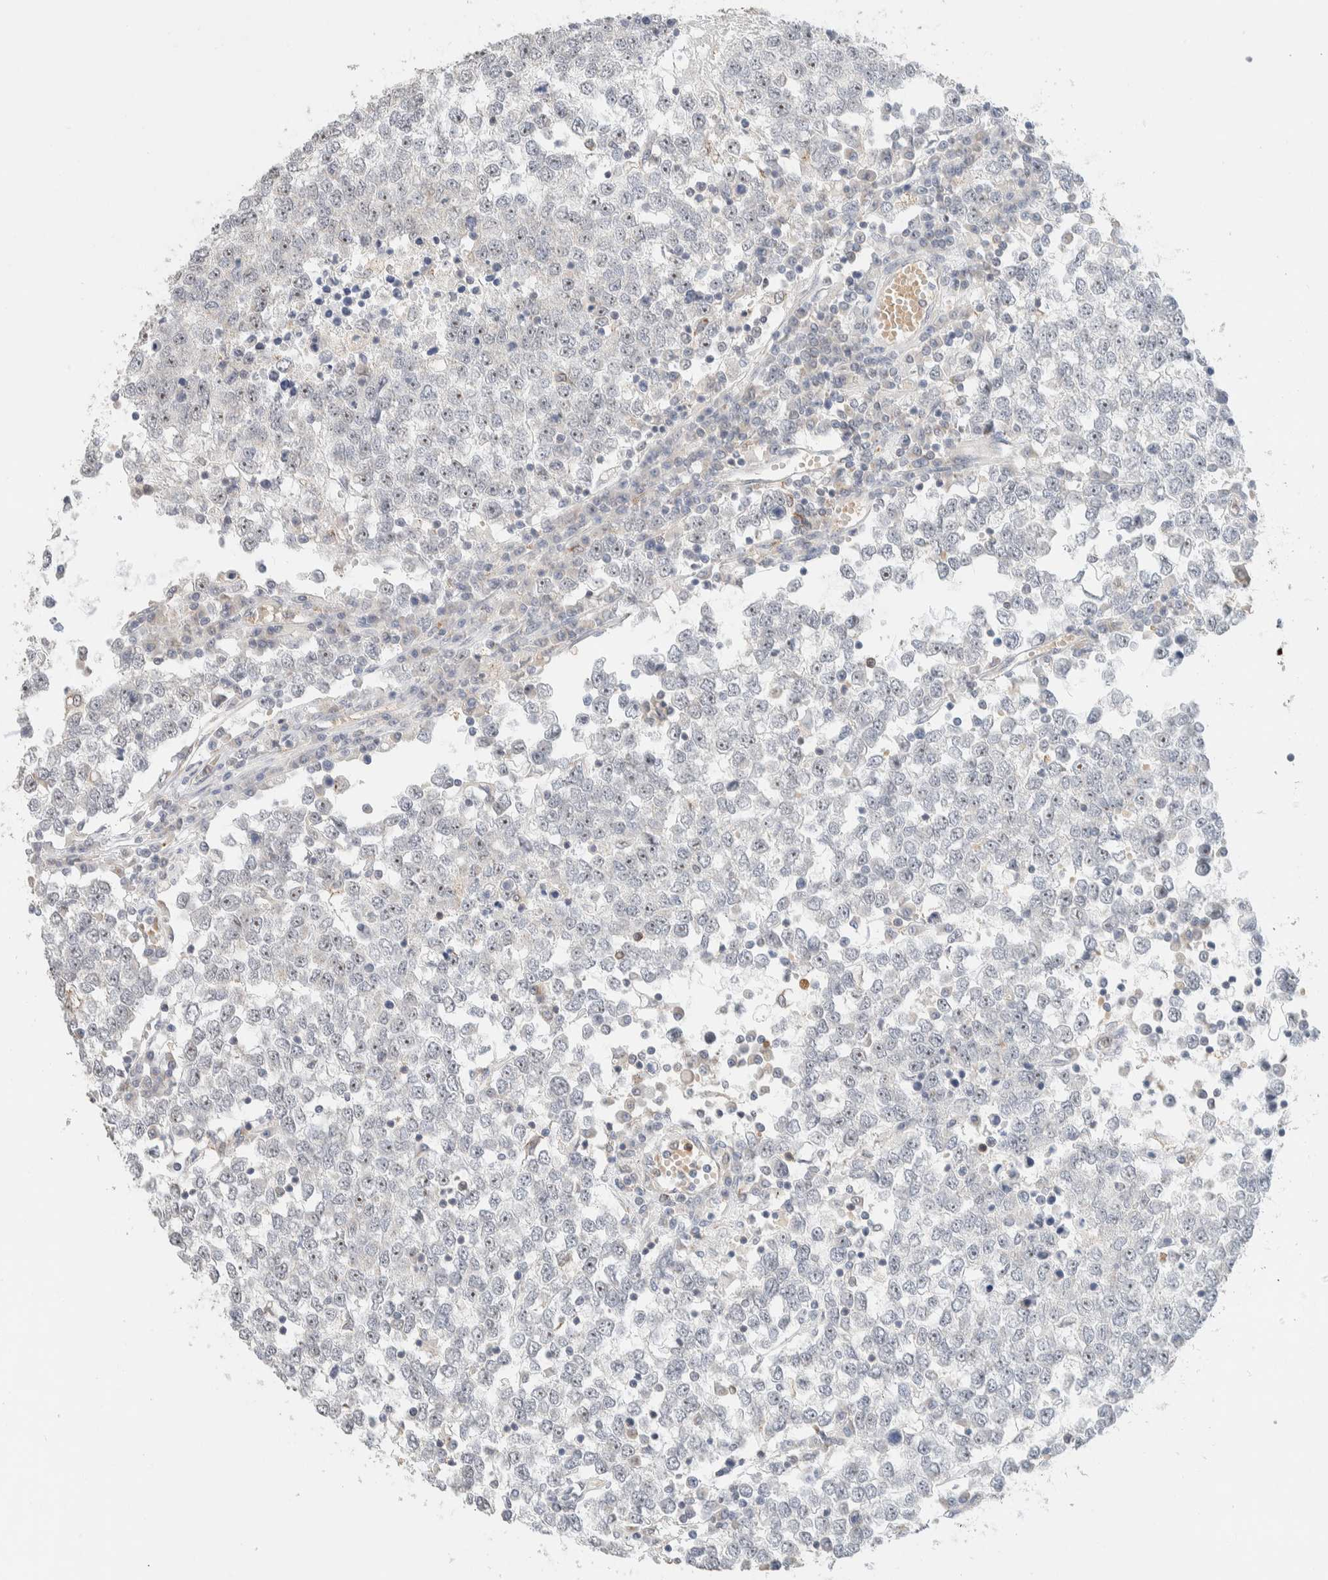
{"staining": {"intensity": "negative", "quantity": "none", "location": "none"}, "tissue": "testis cancer", "cell_type": "Tumor cells", "image_type": "cancer", "snomed": [{"axis": "morphology", "description": "Seminoma, NOS"}, {"axis": "topography", "description": "Testis"}], "caption": "Tumor cells show no significant positivity in testis cancer.", "gene": "HDHD3", "patient": {"sex": "male", "age": 65}}